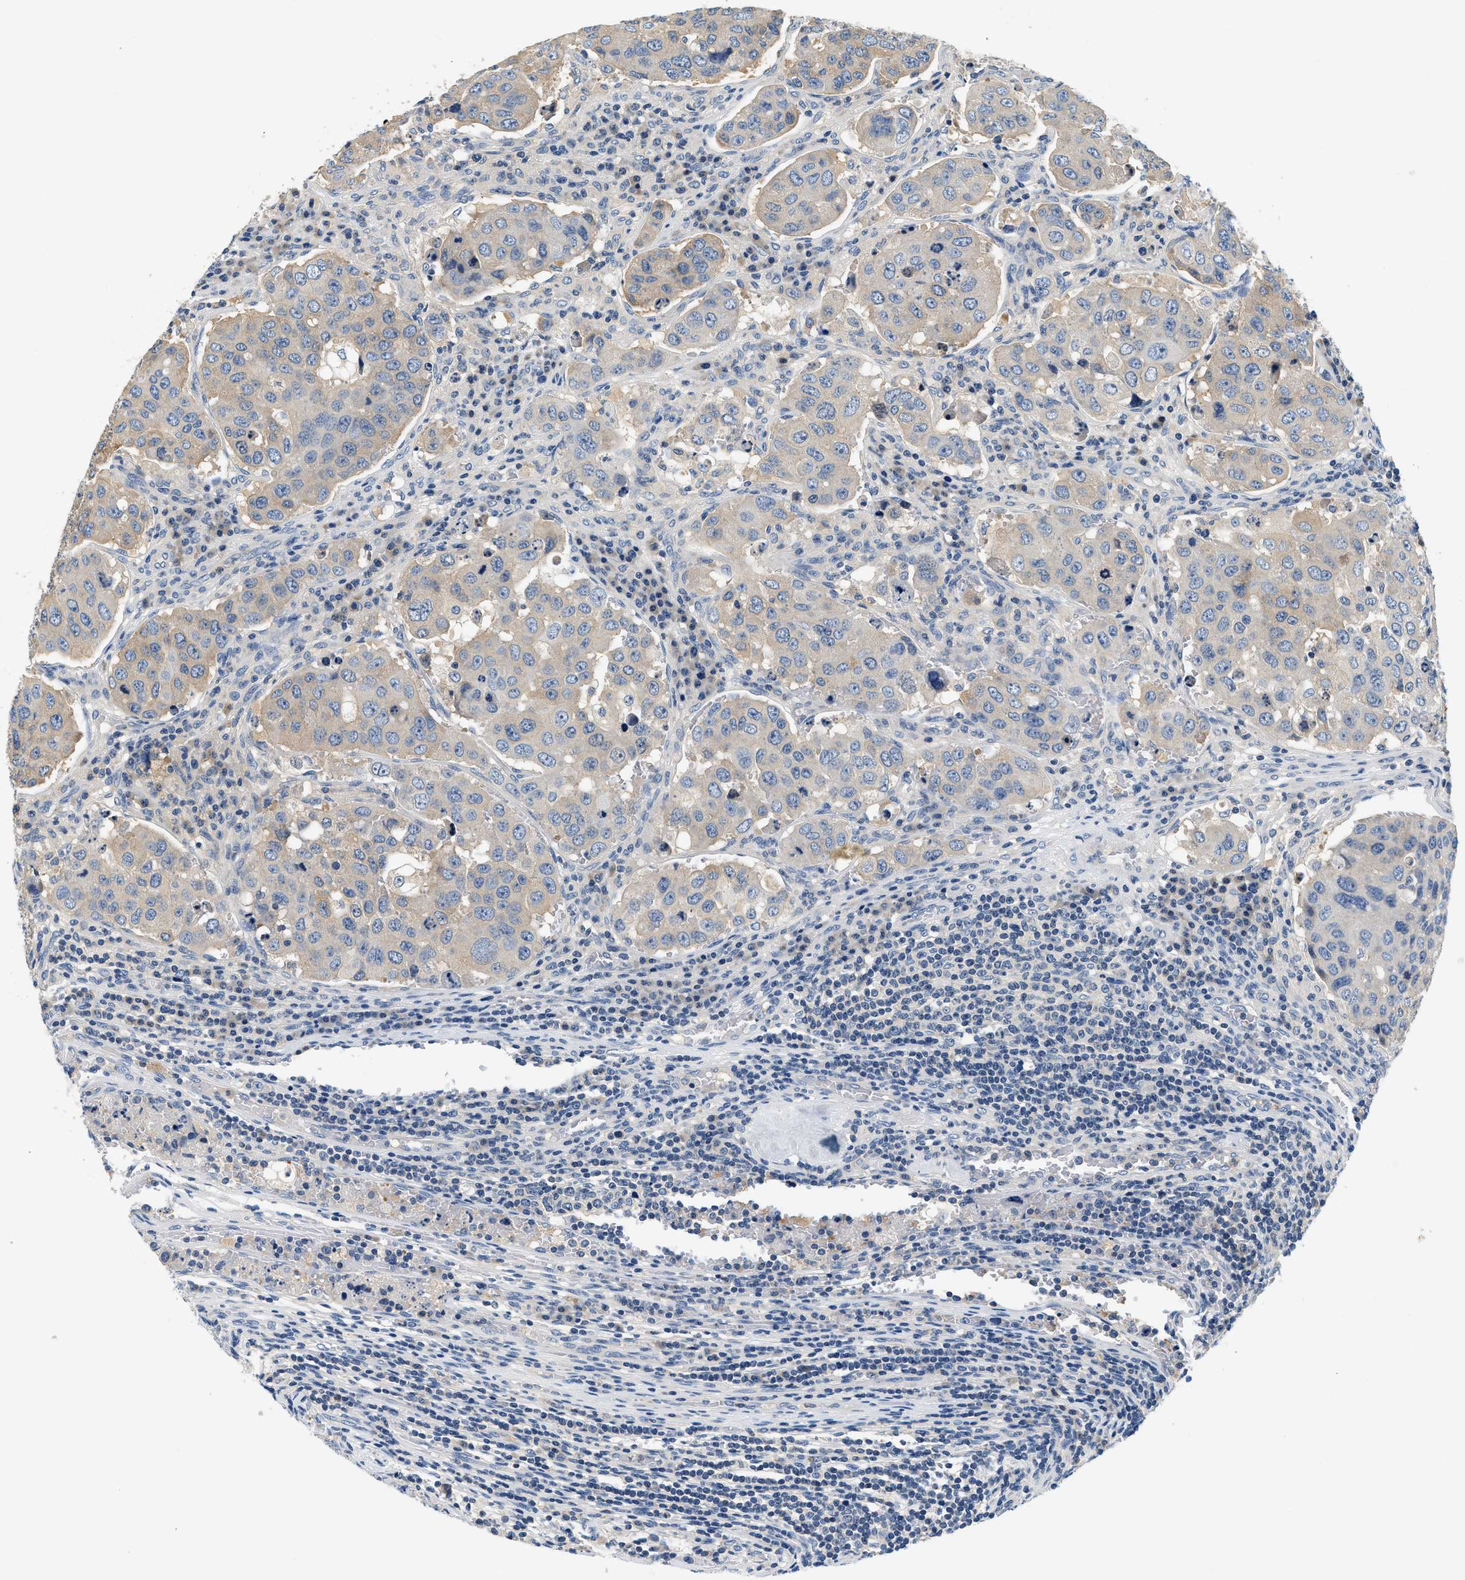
{"staining": {"intensity": "weak", "quantity": "25%-75%", "location": "cytoplasmic/membranous"}, "tissue": "urothelial cancer", "cell_type": "Tumor cells", "image_type": "cancer", "snomed": [{"axis": "morphology", "description": "Urothelial carcinoma, High grade"}, {"axis": "topography", "description": "Lymph node"}, {"axis": "topography", "description": "Urinary bladder"}], "caption": "Protein staining of urothelial cancer tissue displays weak cytoplasmic/membranous staining in approximately 25%-75% of tumor cells.", "gene": "SLC35E1", "patient": {"sex": "male", "age": 51}}